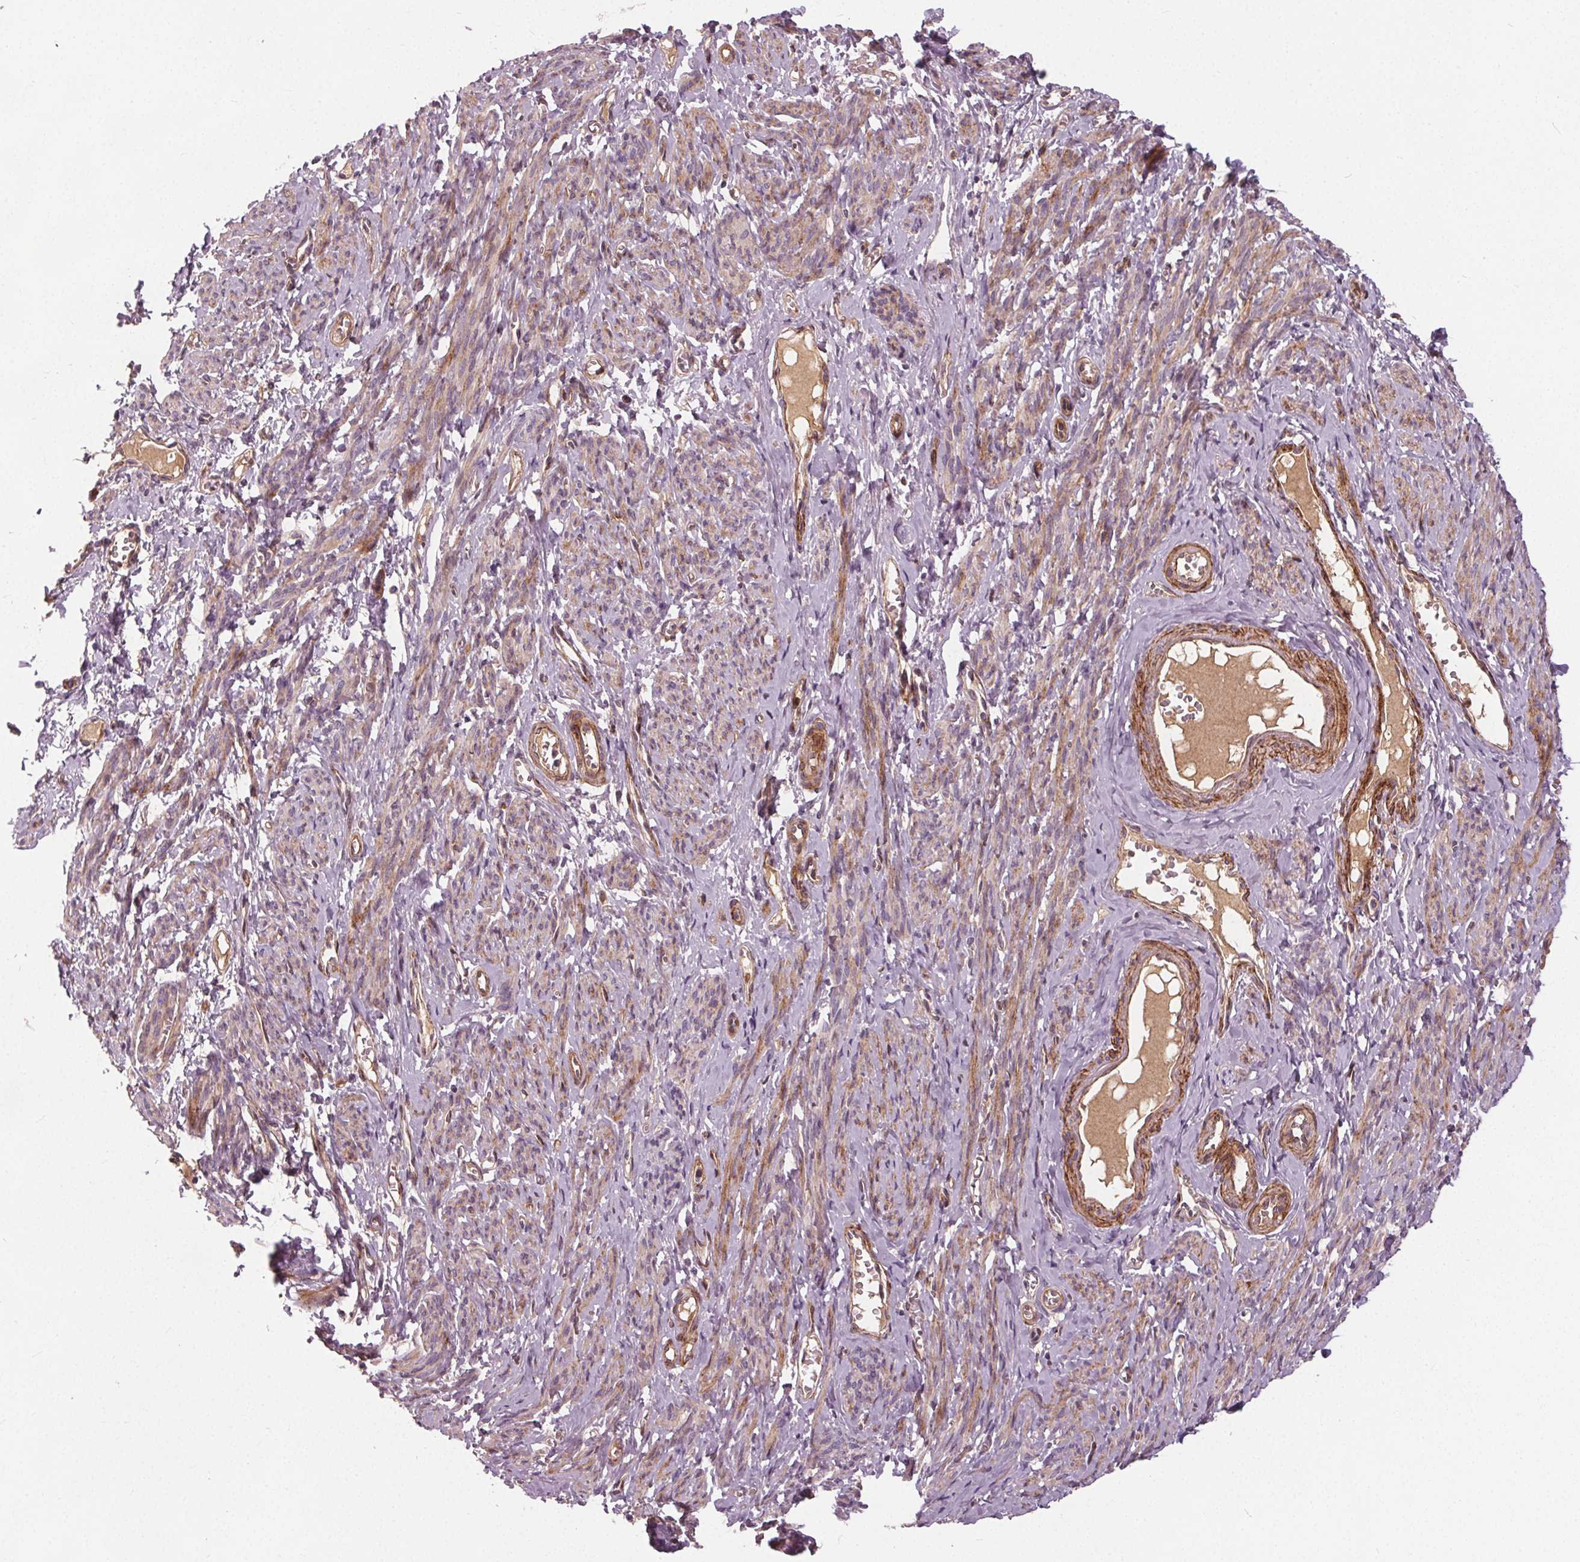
{"staining": {"intensity": "moderate", "quantity": "25%-75%", "location": "cytoplasmic/membranous"}, "tissue": "smooth muscle", "cell_type": "Smooth muscle cells", "image_type": "normal", "snomed": [{"axis": "morphology", "description": "Normal tissue, NOS"}, {"axis": "topography", "description": "Smooth muscle"}], "caption": "Immunohistochemistry photomicrograph of normal human smooth muscle stained for a protein (brown), which exhibits medium levels of moderate cytoplasmic/membranous positivity in about 25%-75% of smooth muscle cells.", "gene": "PDGFD", "patient": {"sex": "female", "age": 65}}